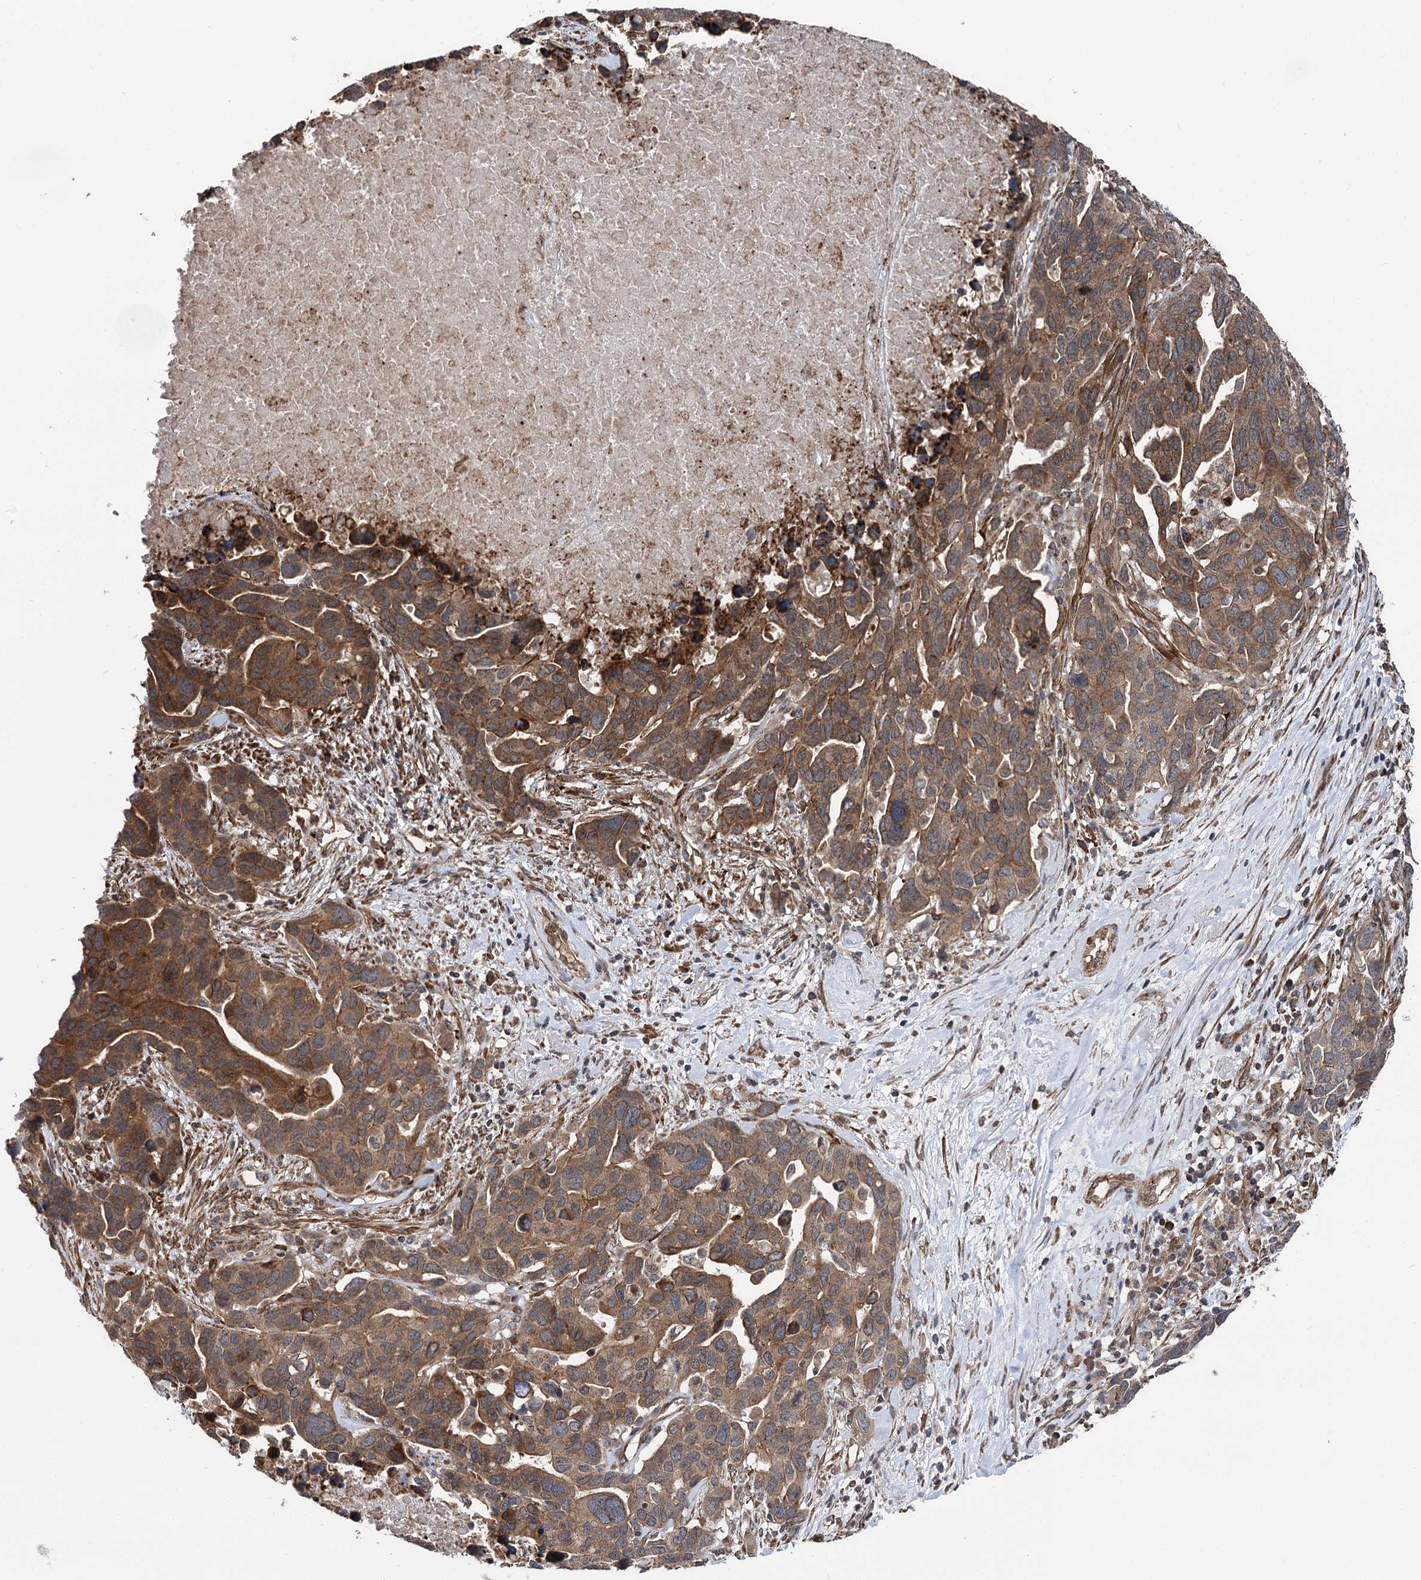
{"staining": {"intensity": "moderate", "quantity": ">75%", "location": "cytoplasmic/membranous"}, "tissue": "ovarian cancer", "cell_type": "Tumor cells", "image_type": "cancer", "snomed": [{"axis": "morphology", "description": "Cystadenocarcinoma, serous, NOS"}, {"axis": "topography", "description": "Ovary"}], "caption": "Immunohistochemistry image of neoplastic tissue: human ovarian serous cystadenocarcinoma stained using IHC exhibits medium levels of moderate protein expression localized specifically in the cytoplasmic/membranous of tumor cells, appearing as a cytoplasmic/membranous brown color.", "gene": "ITFG2", "patient": {"sex": "female", "age": 54}}